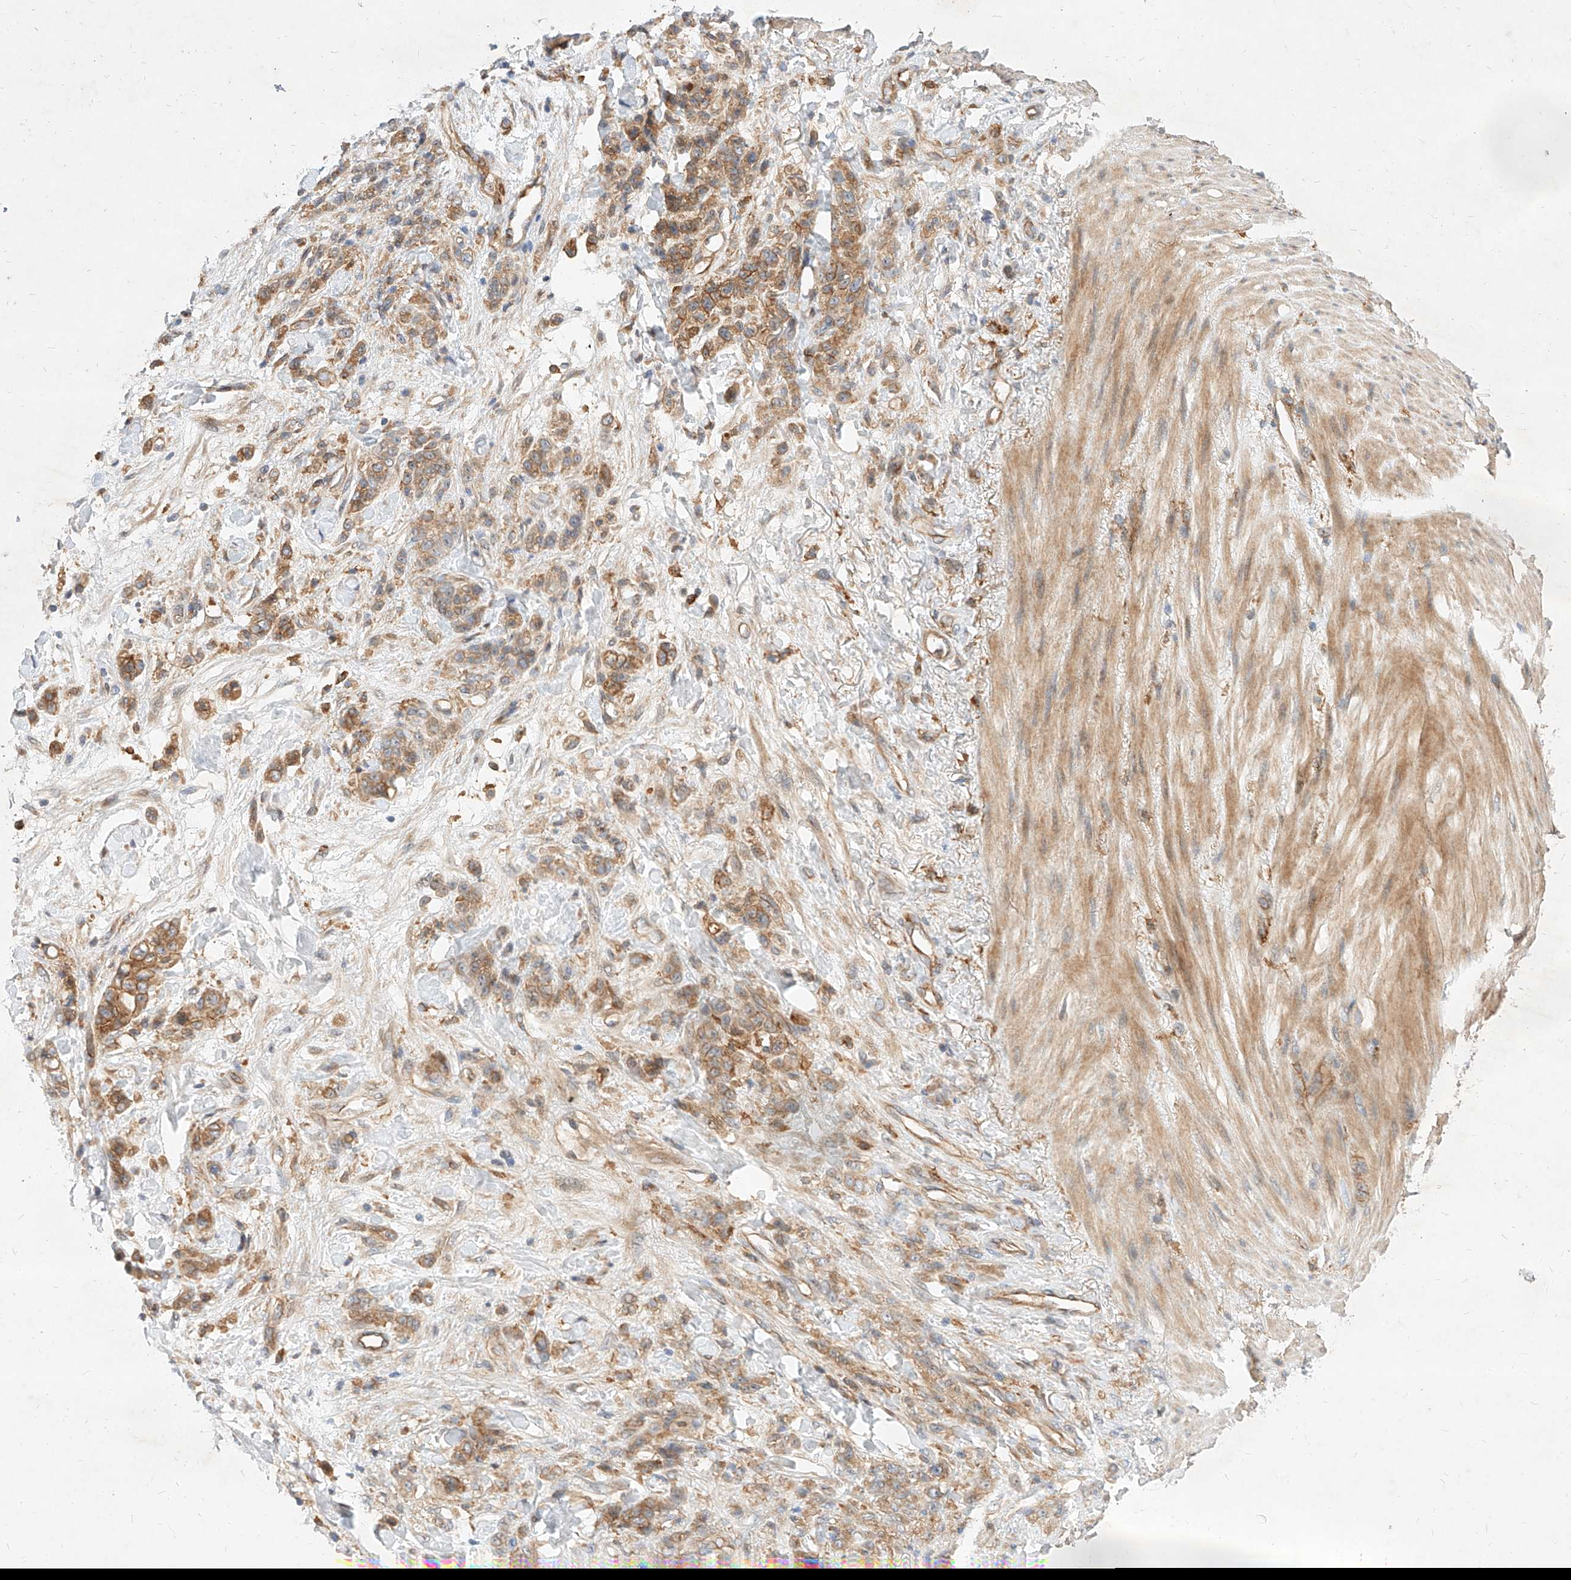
{"staining": {"intensity": "moderate", "quantity": ">75%", "location": "cytoplasmic/membranous"}, "tissue": "stomach cancer", "cell_type": "Tumor cells", "image_type": "cancer", "snomed": [{"axis": "morphology", "description": "Normal tissue, NOS"}, {"axis": "morphology", "description": "Adenocarcinoma, NOS"}, {"axis": "topography", "description": "Stomach"}], "caption": "Human stomach cancer (adenocarcinoma) stained for a protein (brown) demonstrates moderate cytoplasmic/membranous positive expression in about >75% of tumor cells.", "gene": "NFAM1", "patient": {"sex": "male", "age": 82}}